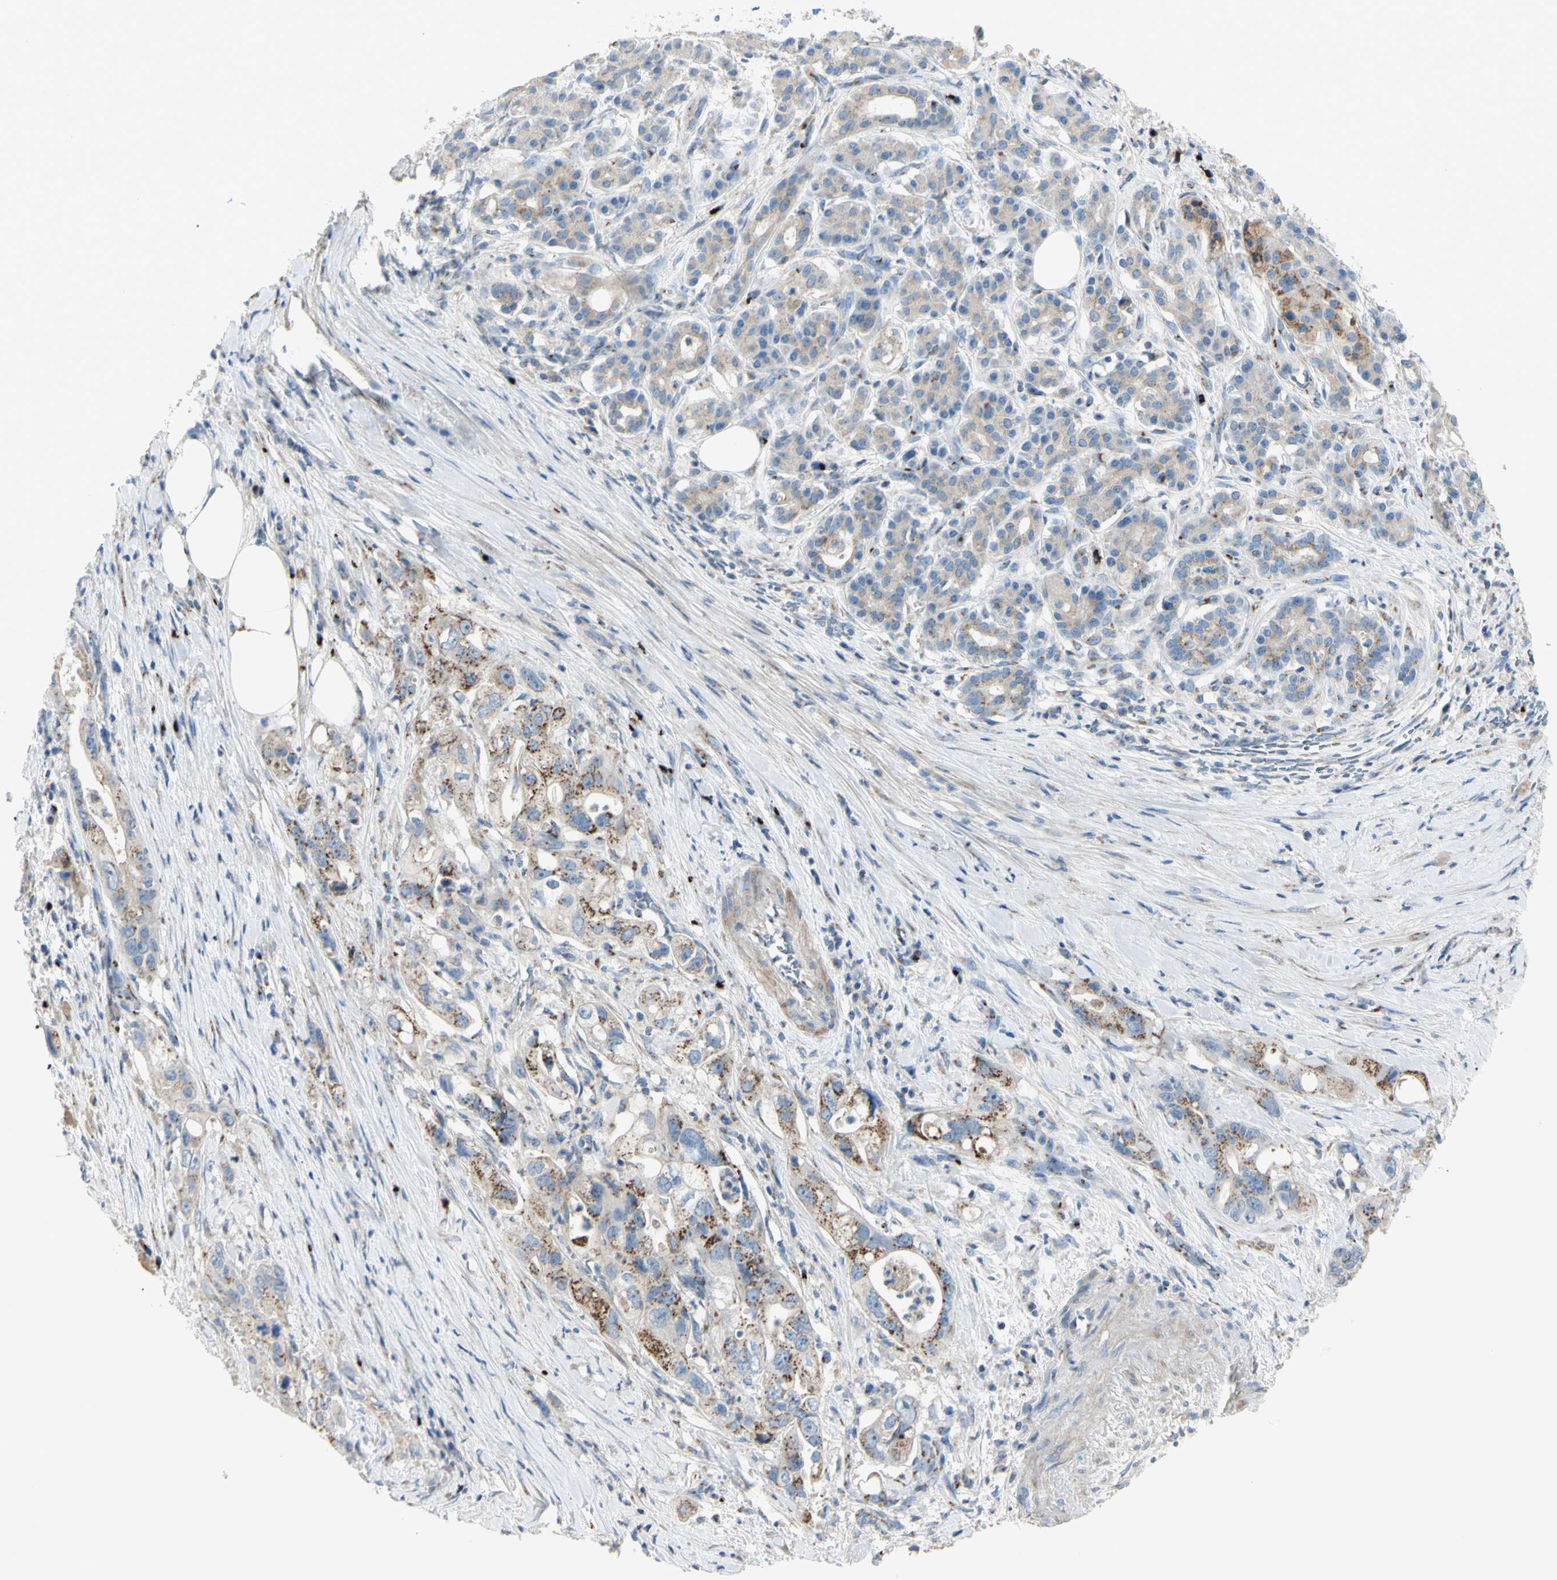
{"staining": {"intensity": "moderate", "quantity": "<25%", "location": "cytoplasmic/membranous"}, "tissue": "pancreatic cancer", "cell_type": "Tumor cells", "image_type": "cancer", "snomed": [{"axis": "morphology", "description": "Normal tissue, NOS"}, {"axis": "topography", "description": "Pancreas"}], "caption": "Pancreatic cancer was stained to show a protein in brown. There is low levels of moderate cytoplasmic/membranous positivity in approximately <25% of tumor cells. Nuclei are stained in blue.", "gene": "B4GALT3", "patient": {"sex": "male", "age": 42}}